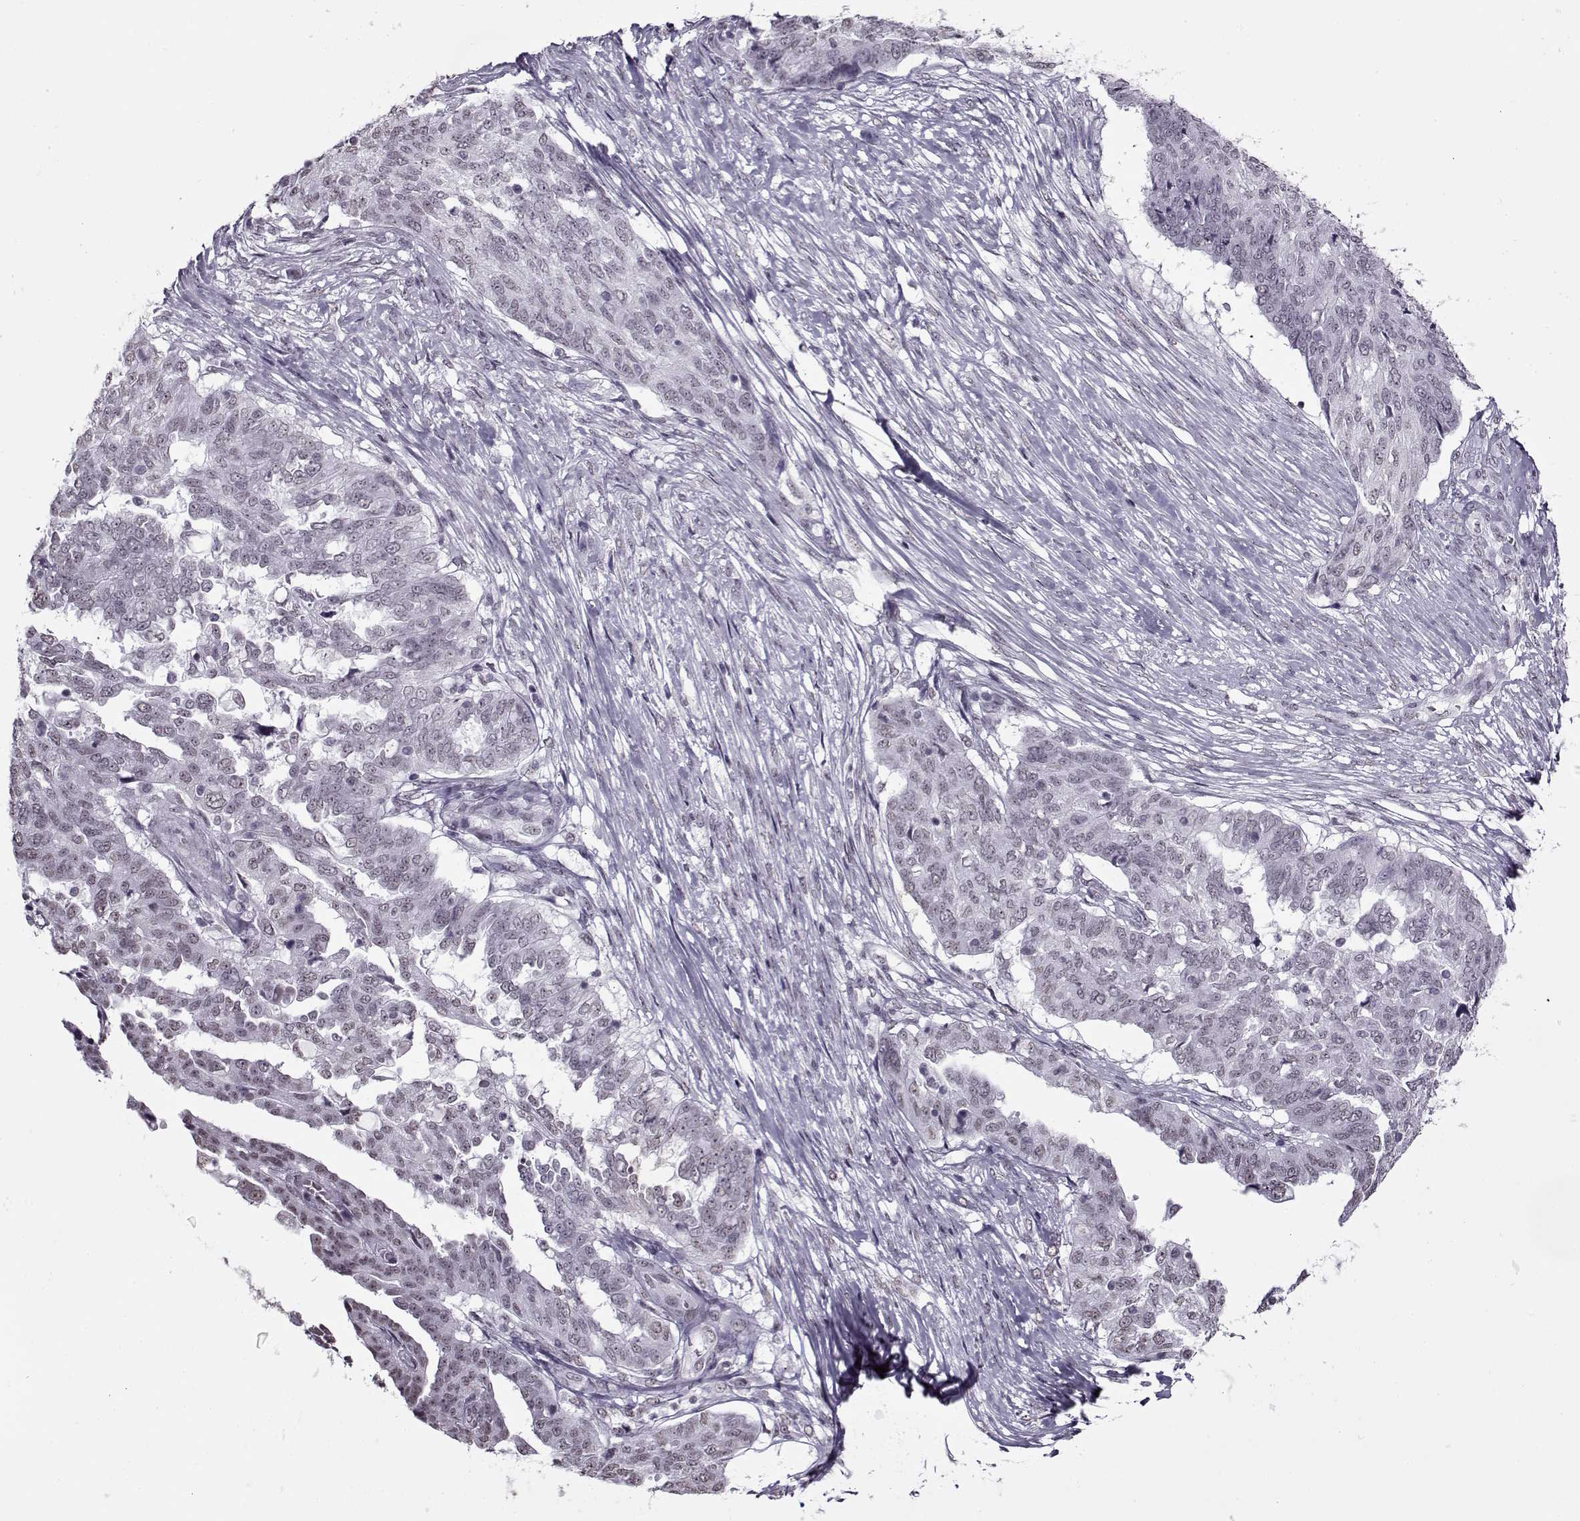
{"staining": {"intensity": "negative", "quantity": "none", "location": "none"}, "tissue": "ovarian cancer", "cell_type": "Tumor cells", "image_type": "cancer", "snomed": [{"axis": "morphology", "description": "Cystadenocarcinoma, serous, NOS"}, {"axis": "topography", "description": "Ovary"}], "caption": "The histopathology image exhibits no significant expression in tumor cells of ovarian cancer. Brightfield microscopy of immunohistochemistry stained with DAB (brown) and hematoxylin (blue), captured at high magnification.", "gene": "PRMT8", "patient": {"sex": "female", "age": 67}}